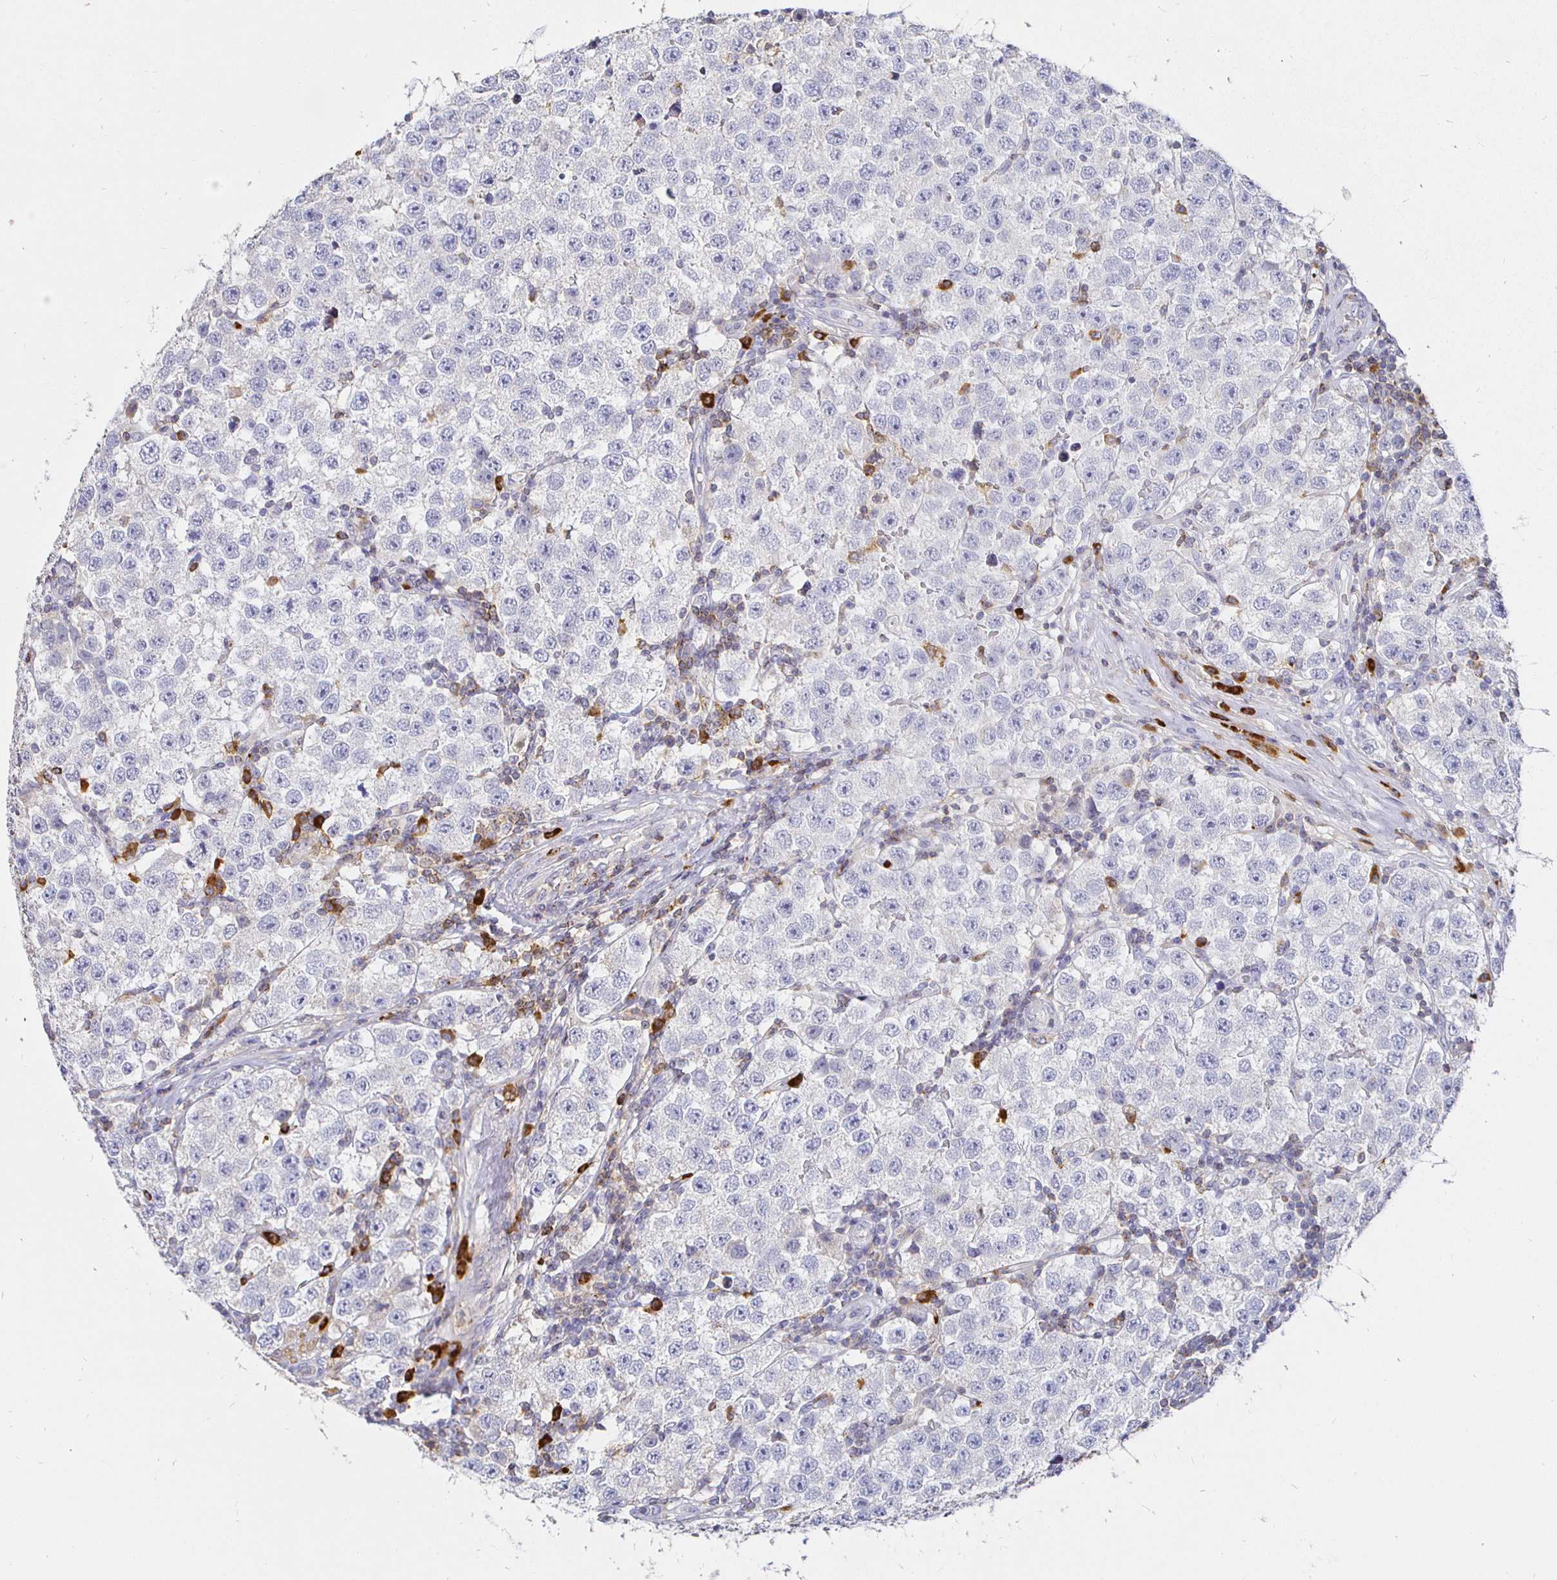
{"staining": {"intensity": "negative", "quantity": "none", "location": "none"}, "tissue": "testis cancer", "cell_type": "Tumor cells", "image_type": "cancer", "snomed": [{"axis": "morphology", "description": "Seminoma, NOS"}, {"axis": "topography", "description": "Testis"}], "caption": "An IHC histopathology image of testis cancer (seminoma) is shown. There is no staining in tumor cells of testis cancer (seminoma). The staining is performed using DAB brown chromogen with nuclei counter-stained in using hematoxylin.", "gene": "CXCR3", "patient": {"sex": "male", "age": 34}}